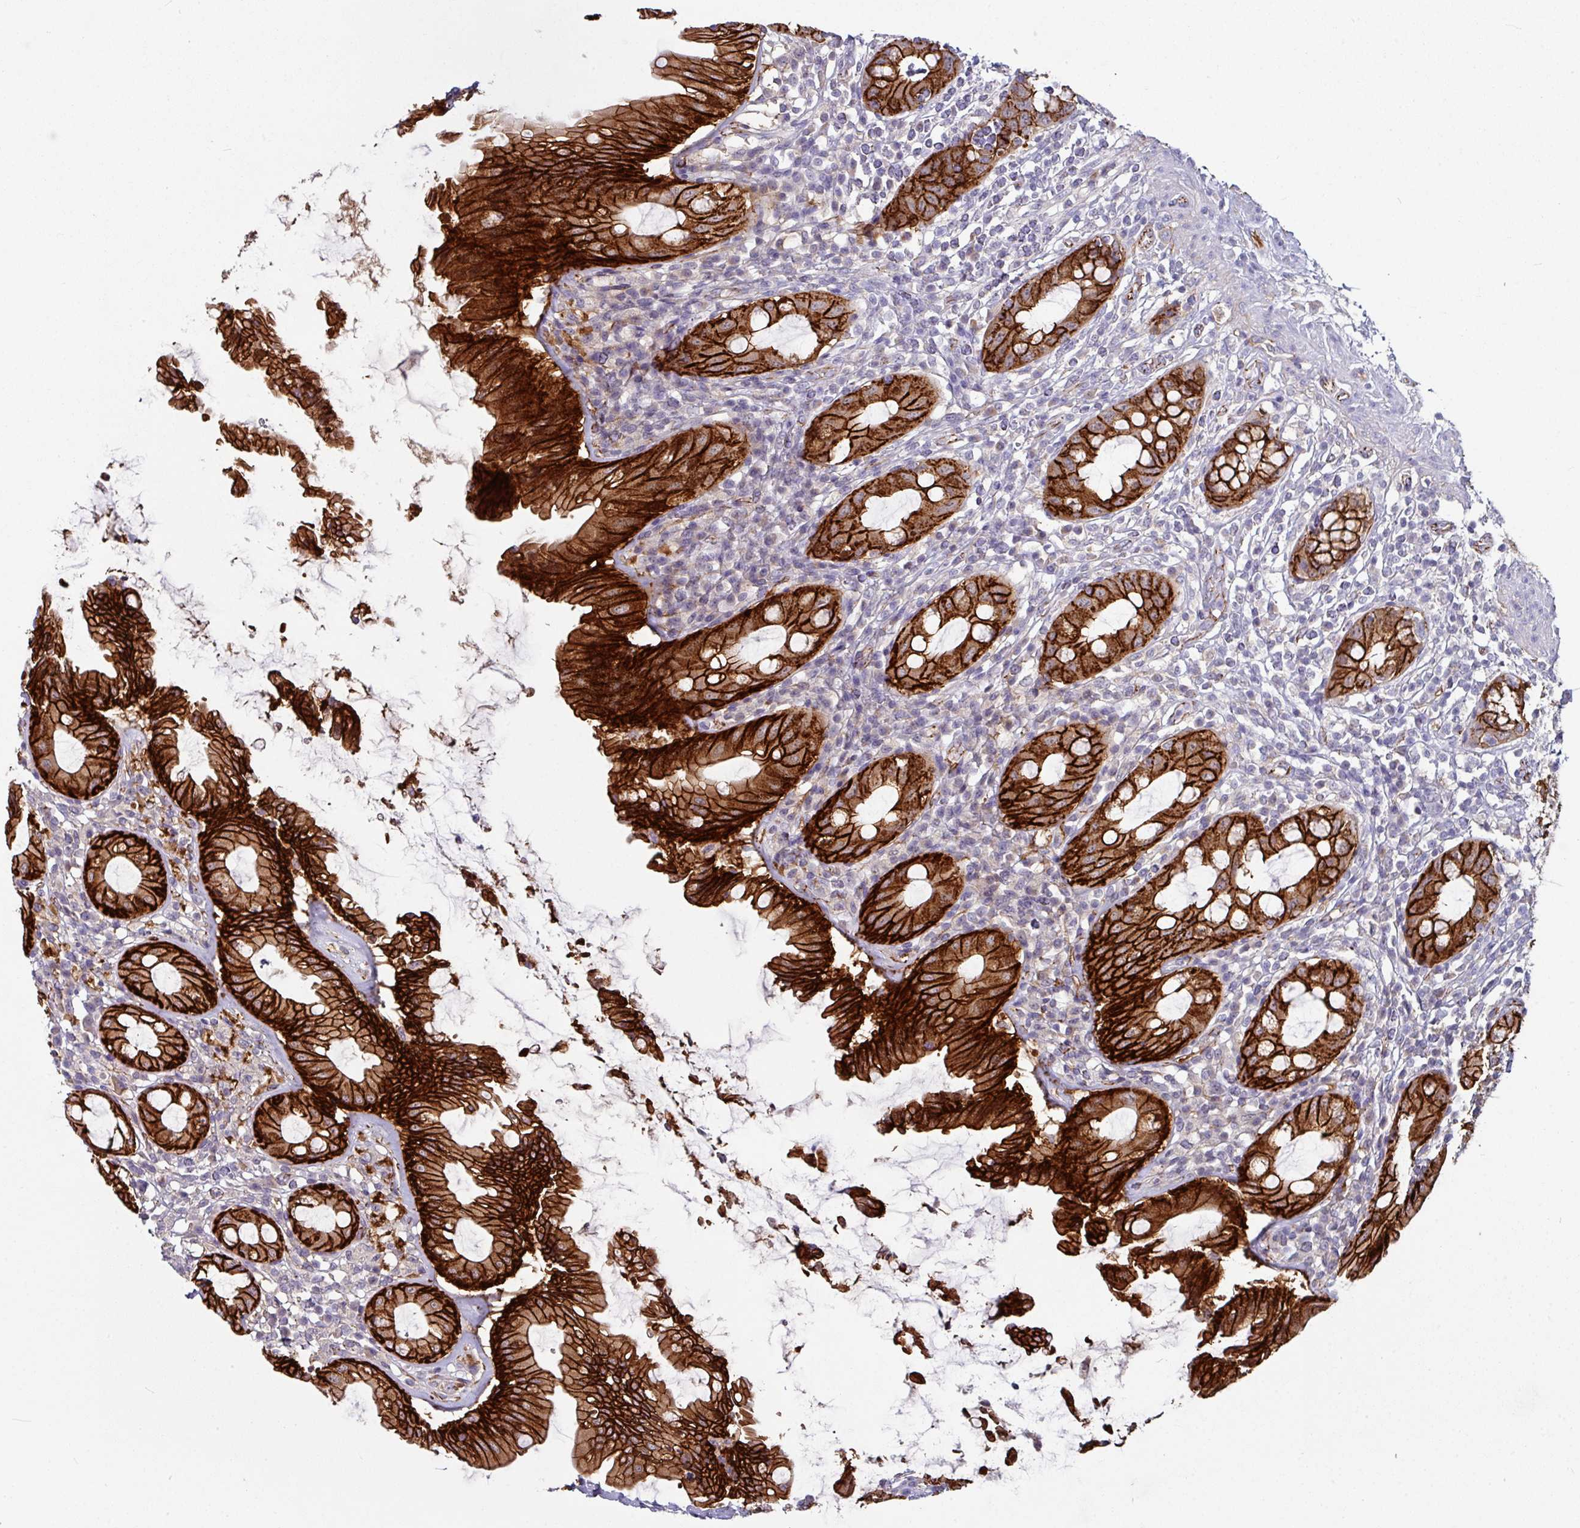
{"staining": {"intensity": "strong", "quantity": ">75%", "location": "cytoplasmic/membranous"}, "tissue": "rectum", "cell_type": "Glandular cells", "image_type": "normal", "snomed": [{"axis": "morphology", "description": "Normal tissue, NOS"}, {"axis": "topography", "description": "Rectum"}], "caption": "Immunohistochemistry (IHC) photomicrograph of benign human rectum stained for a protein (brown), which displays high levels of strong cytoplasmic/membranous staining in about >75% of glandular cells.", "gene": "JUP", "patient": {"sex": "female", "age": 57}}